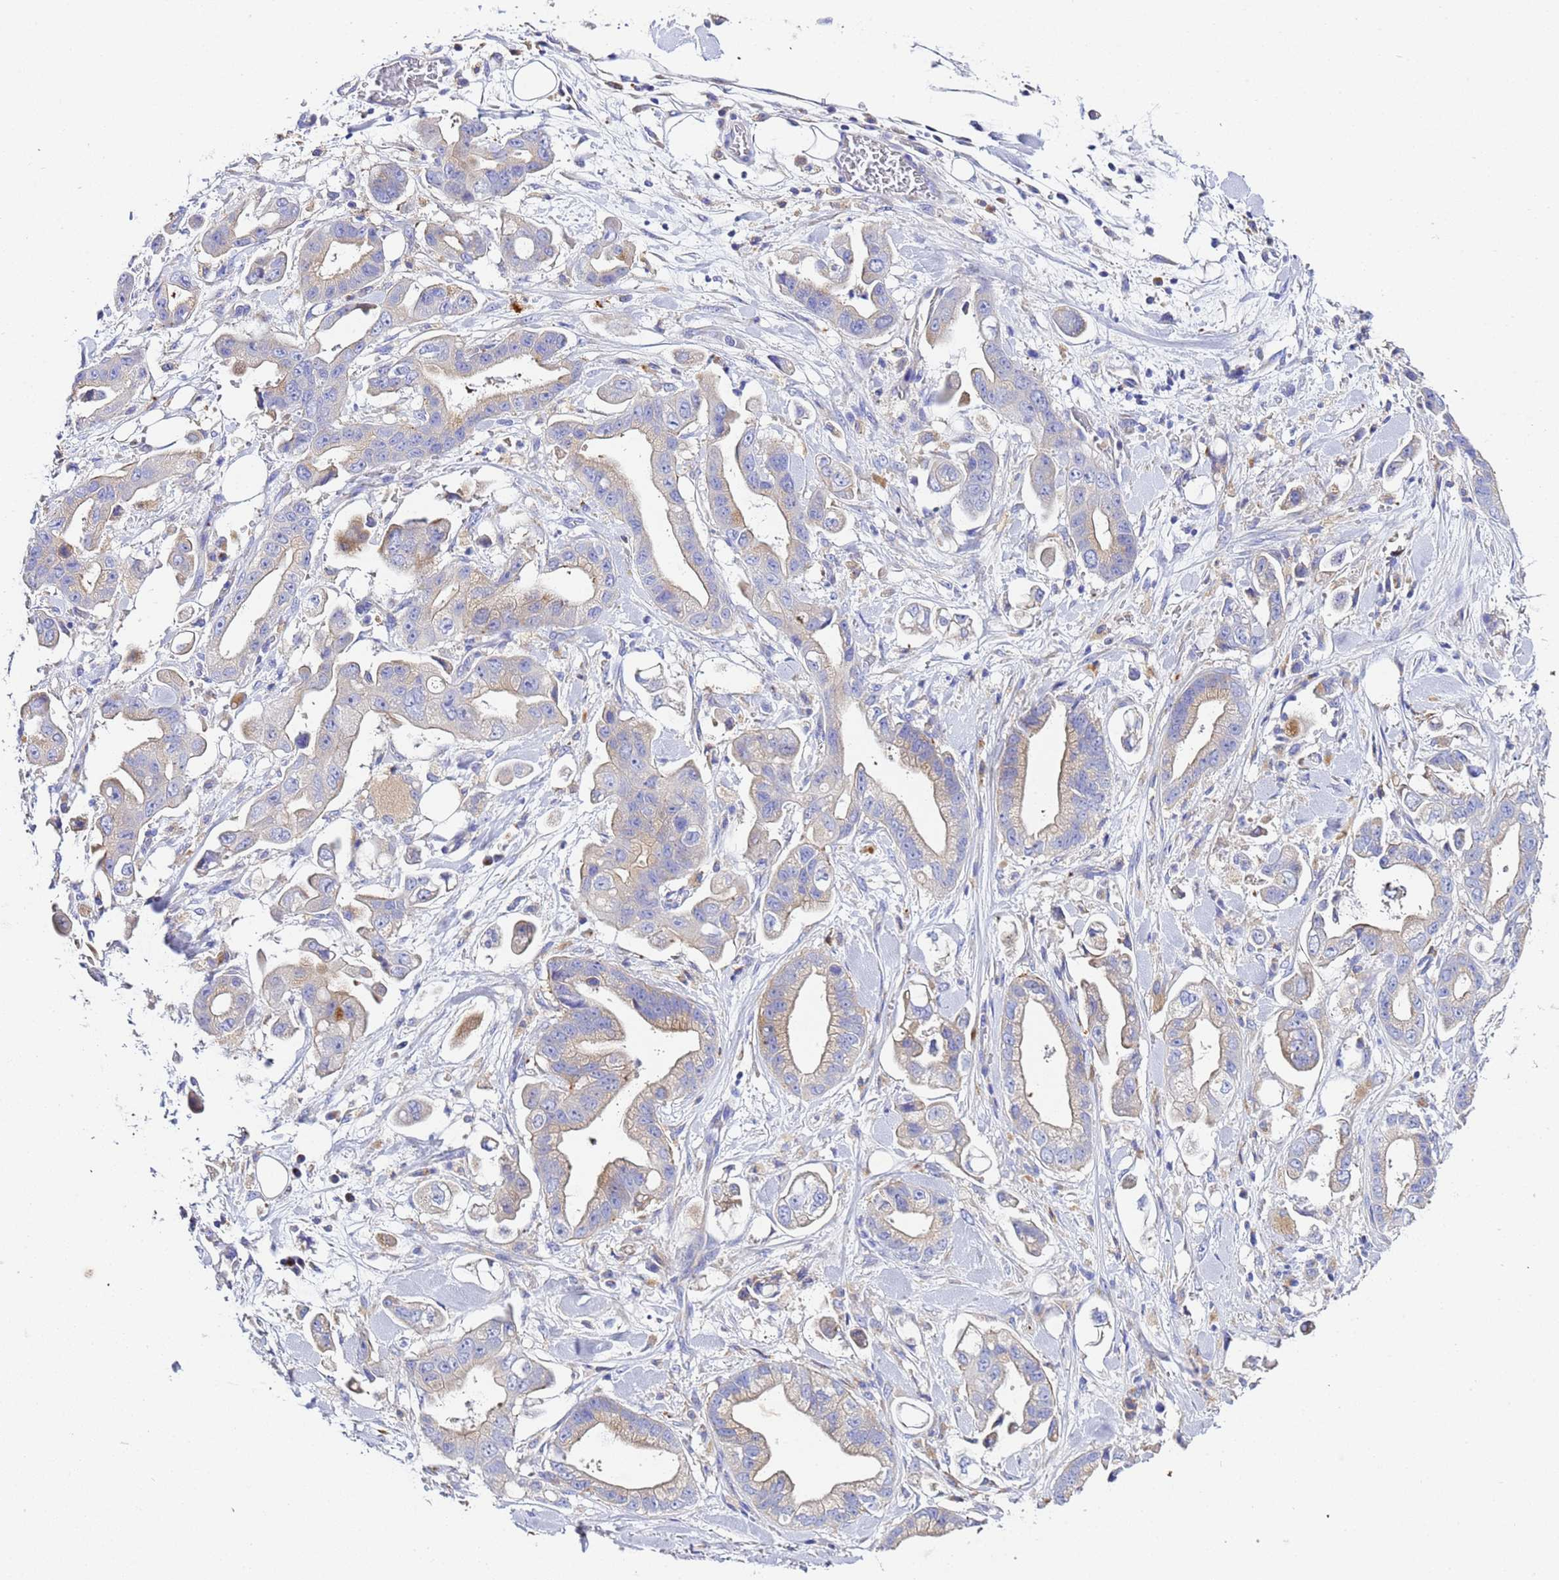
{"staining": {"intensity": "weak", "quantity": "25%-75%", "location": "cytoplasmic/membranous"}, "tissue": "stomach cancer", "cell_type": "Tumor cells", "image_type": "cancer", "snomed": [{"axis": "morphology", "description": "Adenocarcinoma, NOS"}, {"axis": "topography", "description": "Stomach"}], "caption": "Brown immunohistochemical staining in human stomach cancer reveals weak cytoplasmic/membranous staining in about 25%-75% of tumor cells.", "gene": "VTI1B", "patient": {"sex": "male", "age": 62}}